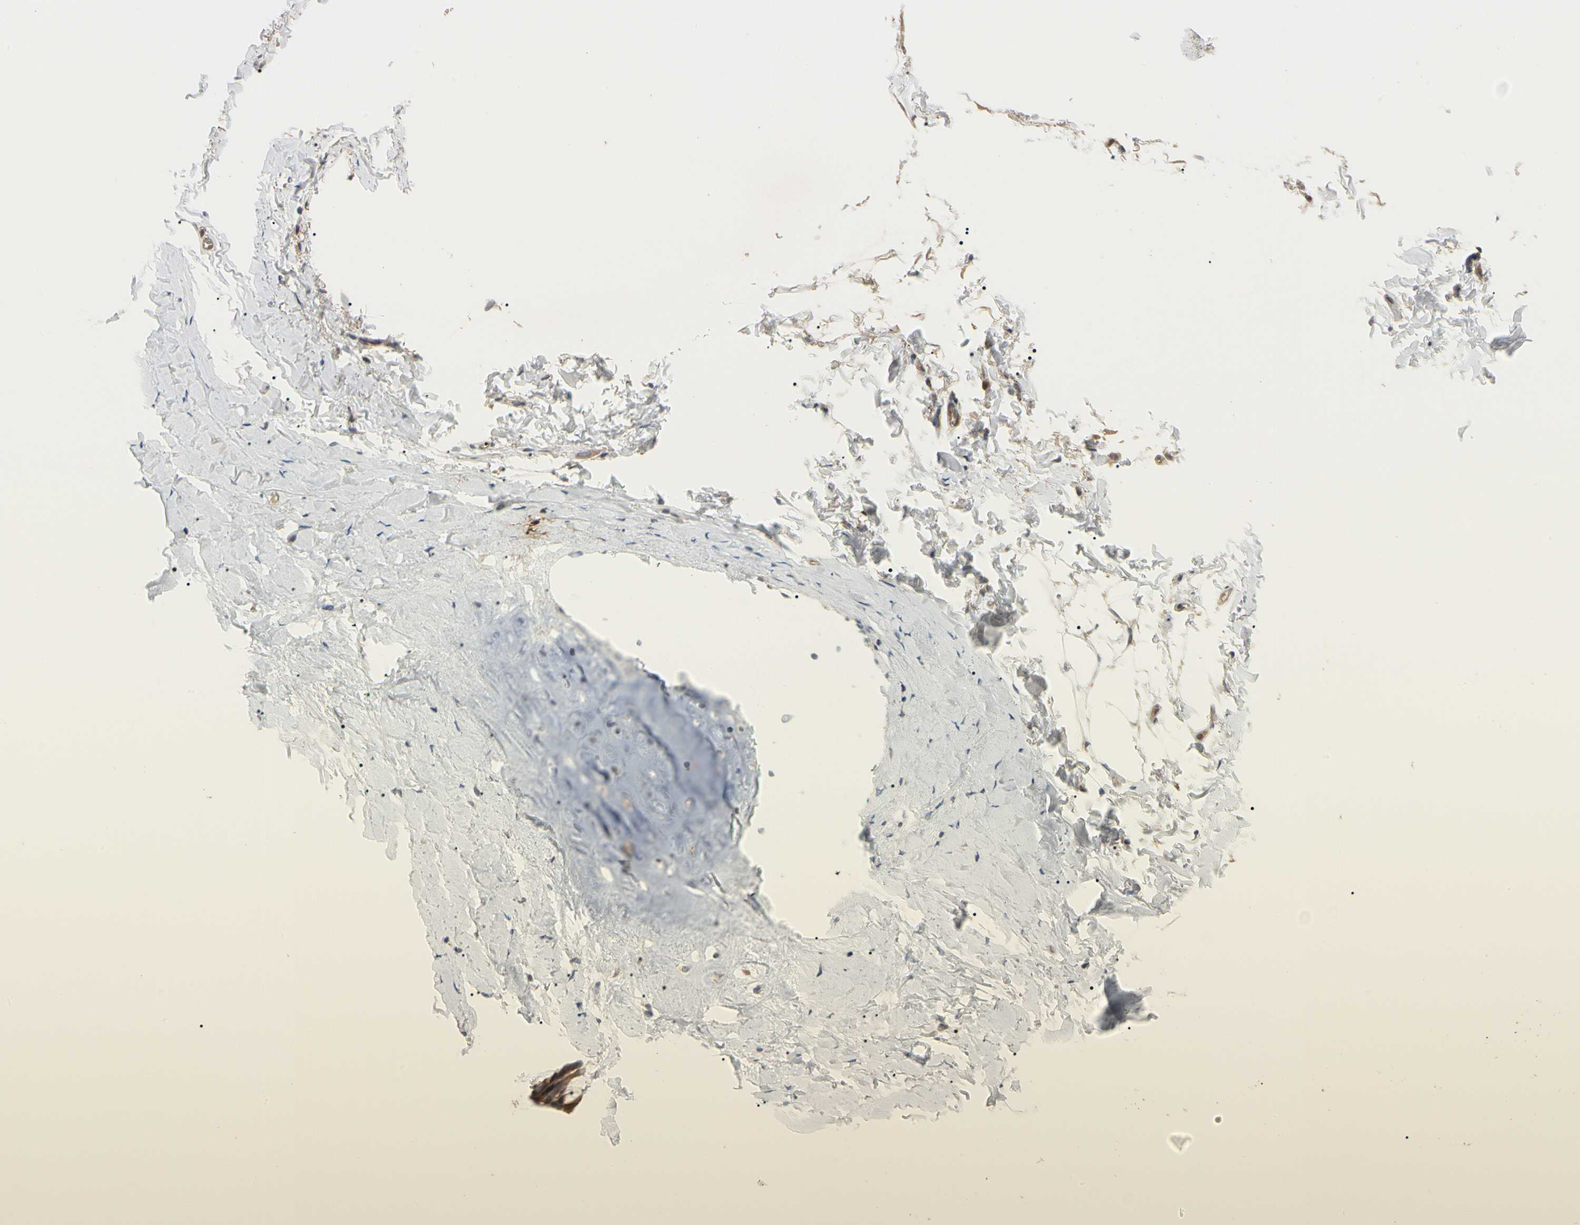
{"staining": {"intensity": "negative", "quantity": "none", "location": "none"}, "tissue": "adipose tissue", "cell_type": "Adipocytes", "image_type": "normal", "snomed": [{"axis": "morphology", "description": "Normal tissue, NOS"}, {"axis": "topography", "description": "Cartilage tissue"}, {"axis": "topography", "description": "Bronchus"}], "caption": "Immunohistochemistry micrograph of benign human adipose tissue stained for a protein (brown), which reveals no positivity in adipocytes.", "gene": "F2R", "patient": {"sex": "female", "age": 73}}